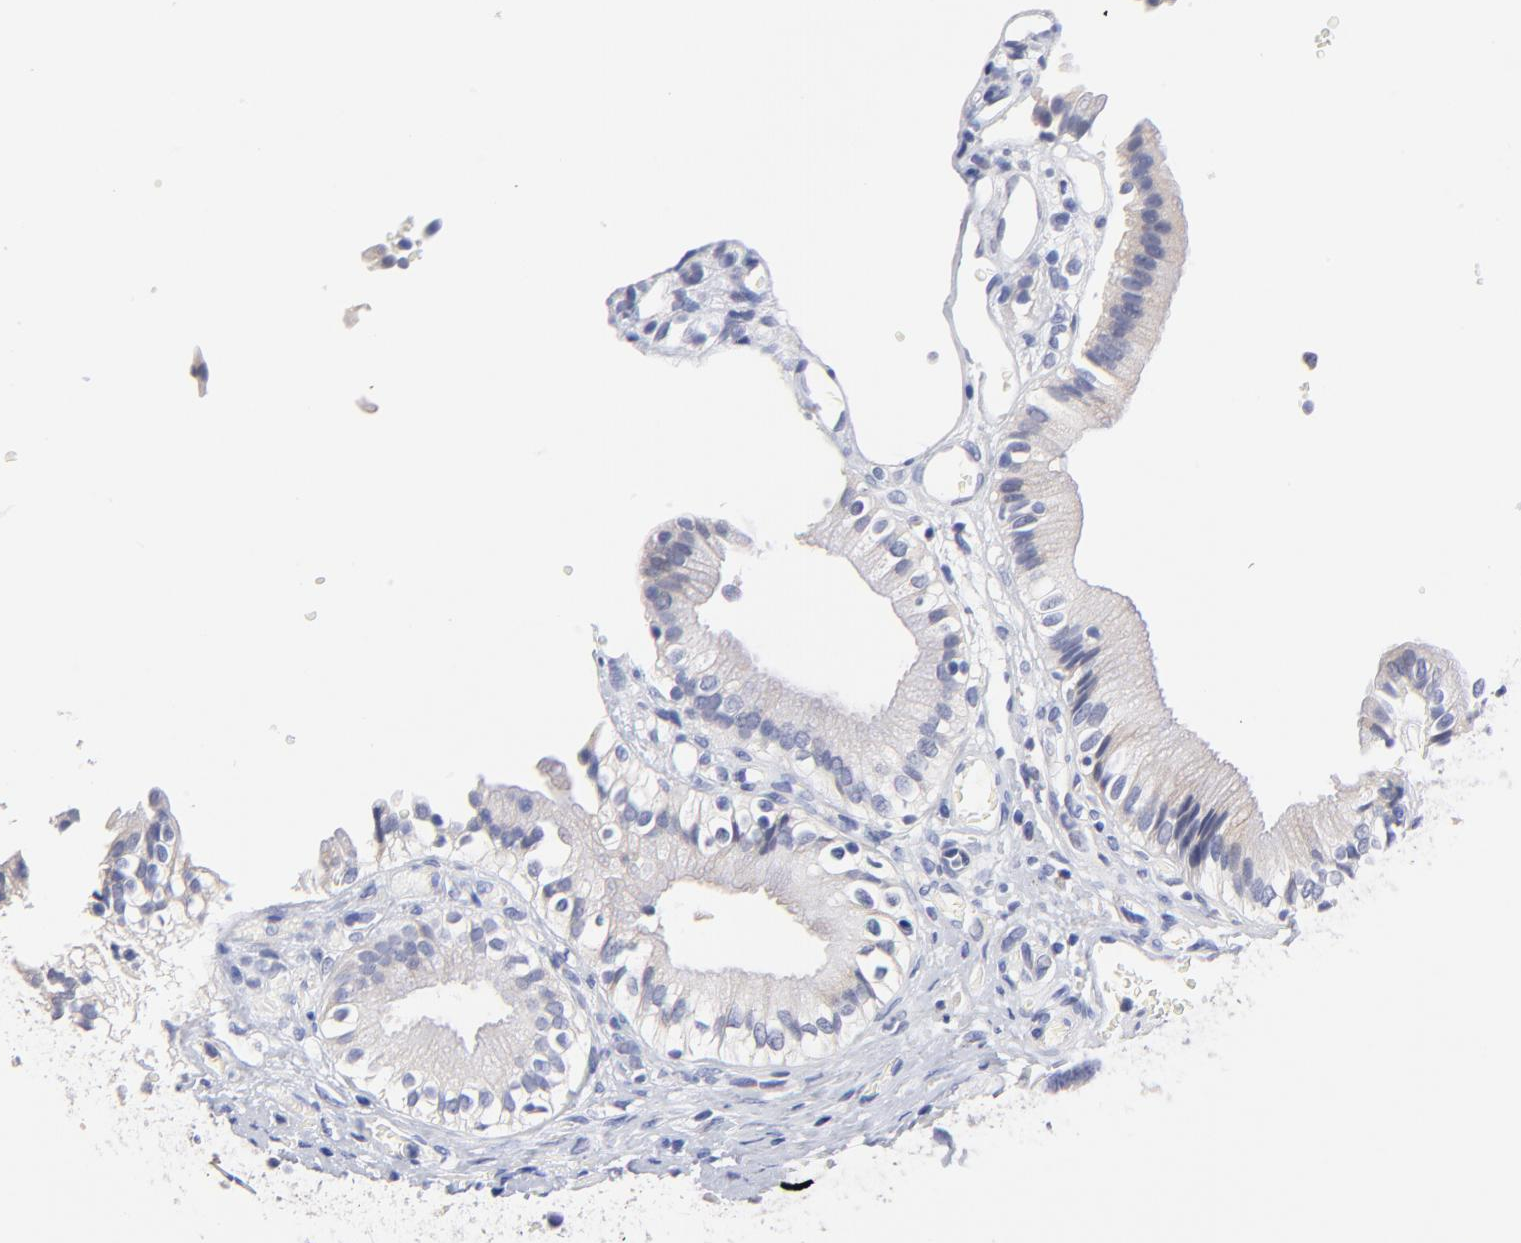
{"staining": {"intensity": "weak", "quantity": "<25%", "location": "cytoplasmic/membranous"}, "tissue": "gallbladder", "cell_type": "Glandular cells", "image_type": "normal", "snomed": [{"axis": "morphology", "description": "Normal tissue, NOS"}, {"axis": "topography", "description": "Gallbladder"}], "caption": "Human gallbladder stained for a protein using immunohistochemistry (IHC) exhibits no positivity in glandular cells.", "gene": "LAX1", "patient": {"sex": "male", "age": 65}}